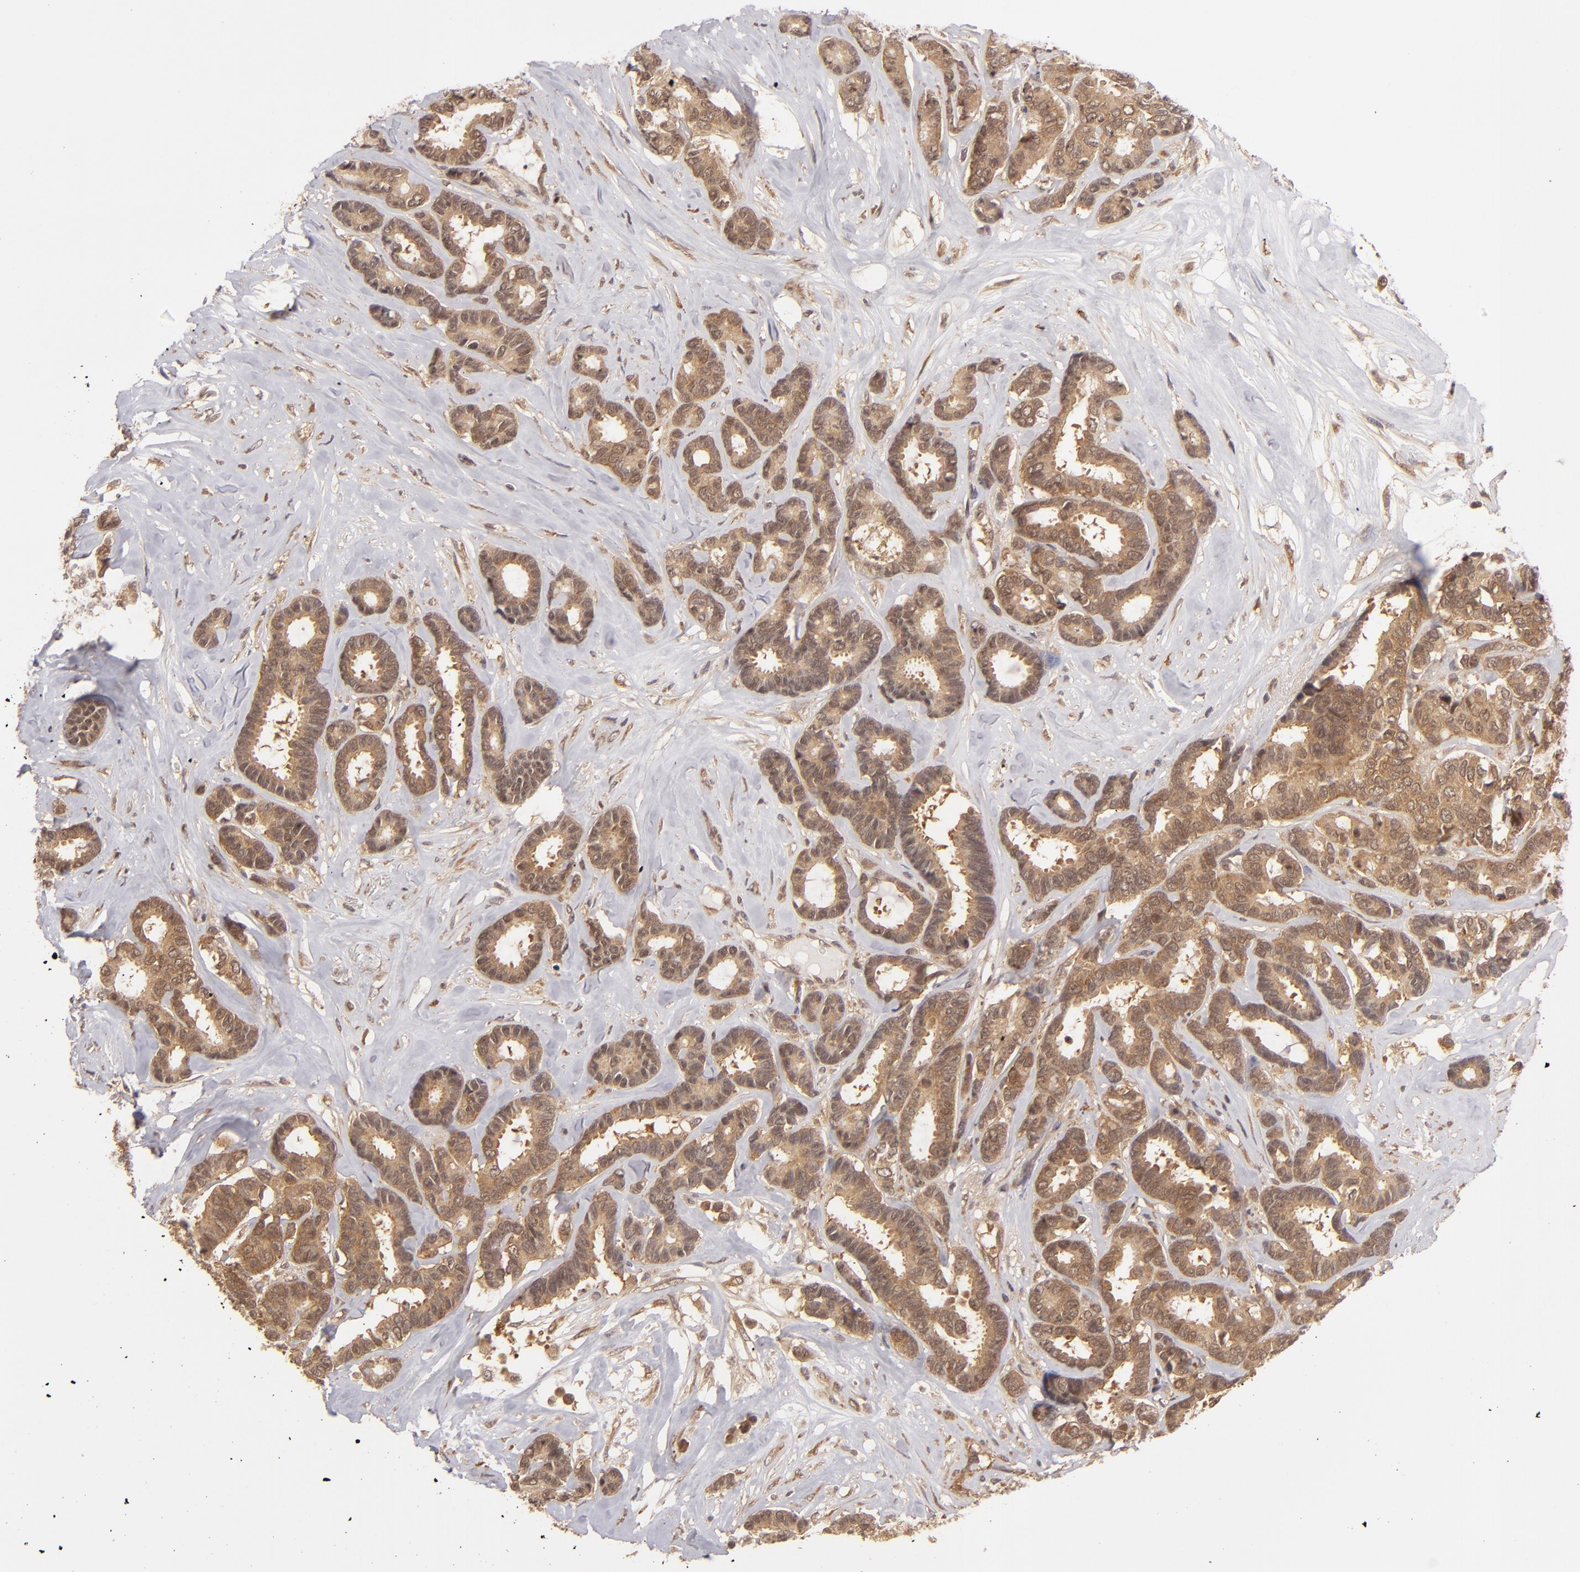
{"staining": {"intensity": "strong", "quantity": ">75%", "location": "cytoplasmic/membranous"}, "tissue": "breast cancer", "cell_type": "Tumor cells", "image_type": "cancer", "snomed": [{"axis": "morphology", "description": "Duct carcinoma"}, {"axis": "topography", "description": "Breast"}], "caption": "Immunohistochemical staining of breast cancer (infiltrating ductal carcinoma) displays strong cytoplasmic/membranous protein staining in about >75% of tumor cells.", "gene": "MAPK3", "patient": {"sex": "female", "age": 87}}